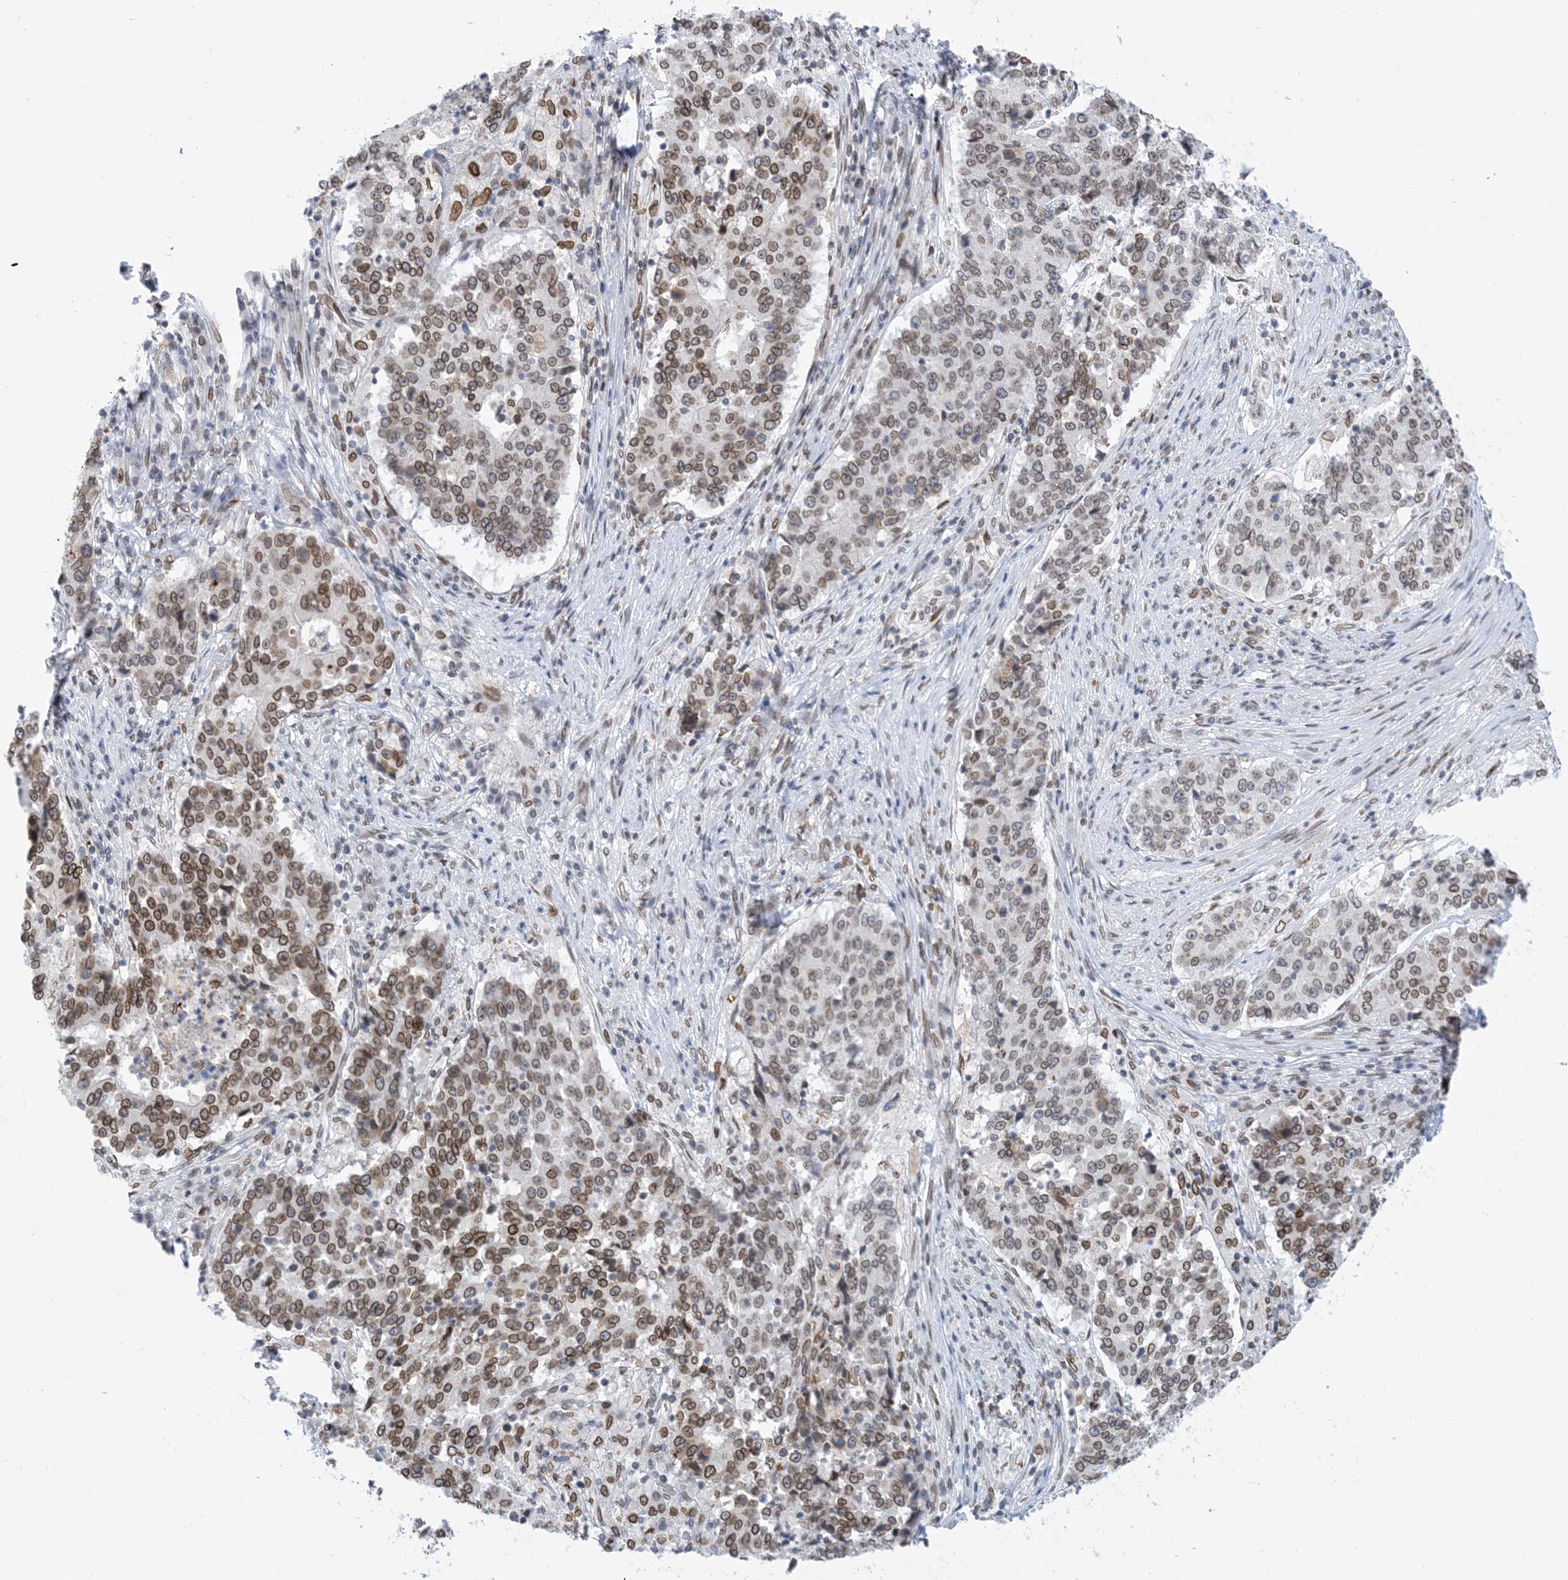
{"staining": {"intensity": "moderate", "quantity": ">75%", "location": "cytoplasmic/membranous,nuclear"}, "tissue": "stomach cancer", "cell_type": "Tumor cells", "image_type": "cancer", "snomed": [{"axis": "morphology", "description": "Adenocarcinoma, NOS"}, {"axis": "topography", "description": "Stomach"}], "caption": "Immunohistochemistry micrograph of neoplastic tissue: stomach adenocarcinoma stained using IHC shows medium levels of moderate protein expression localized specifically in the cytoplasmic/membranous and nuclear of tumor cells, appearing as a cytoplasmic/membranous and nuclear brown color.", "gene": "PCYT1A", "patient": {"sex": "male", "age": 59}}